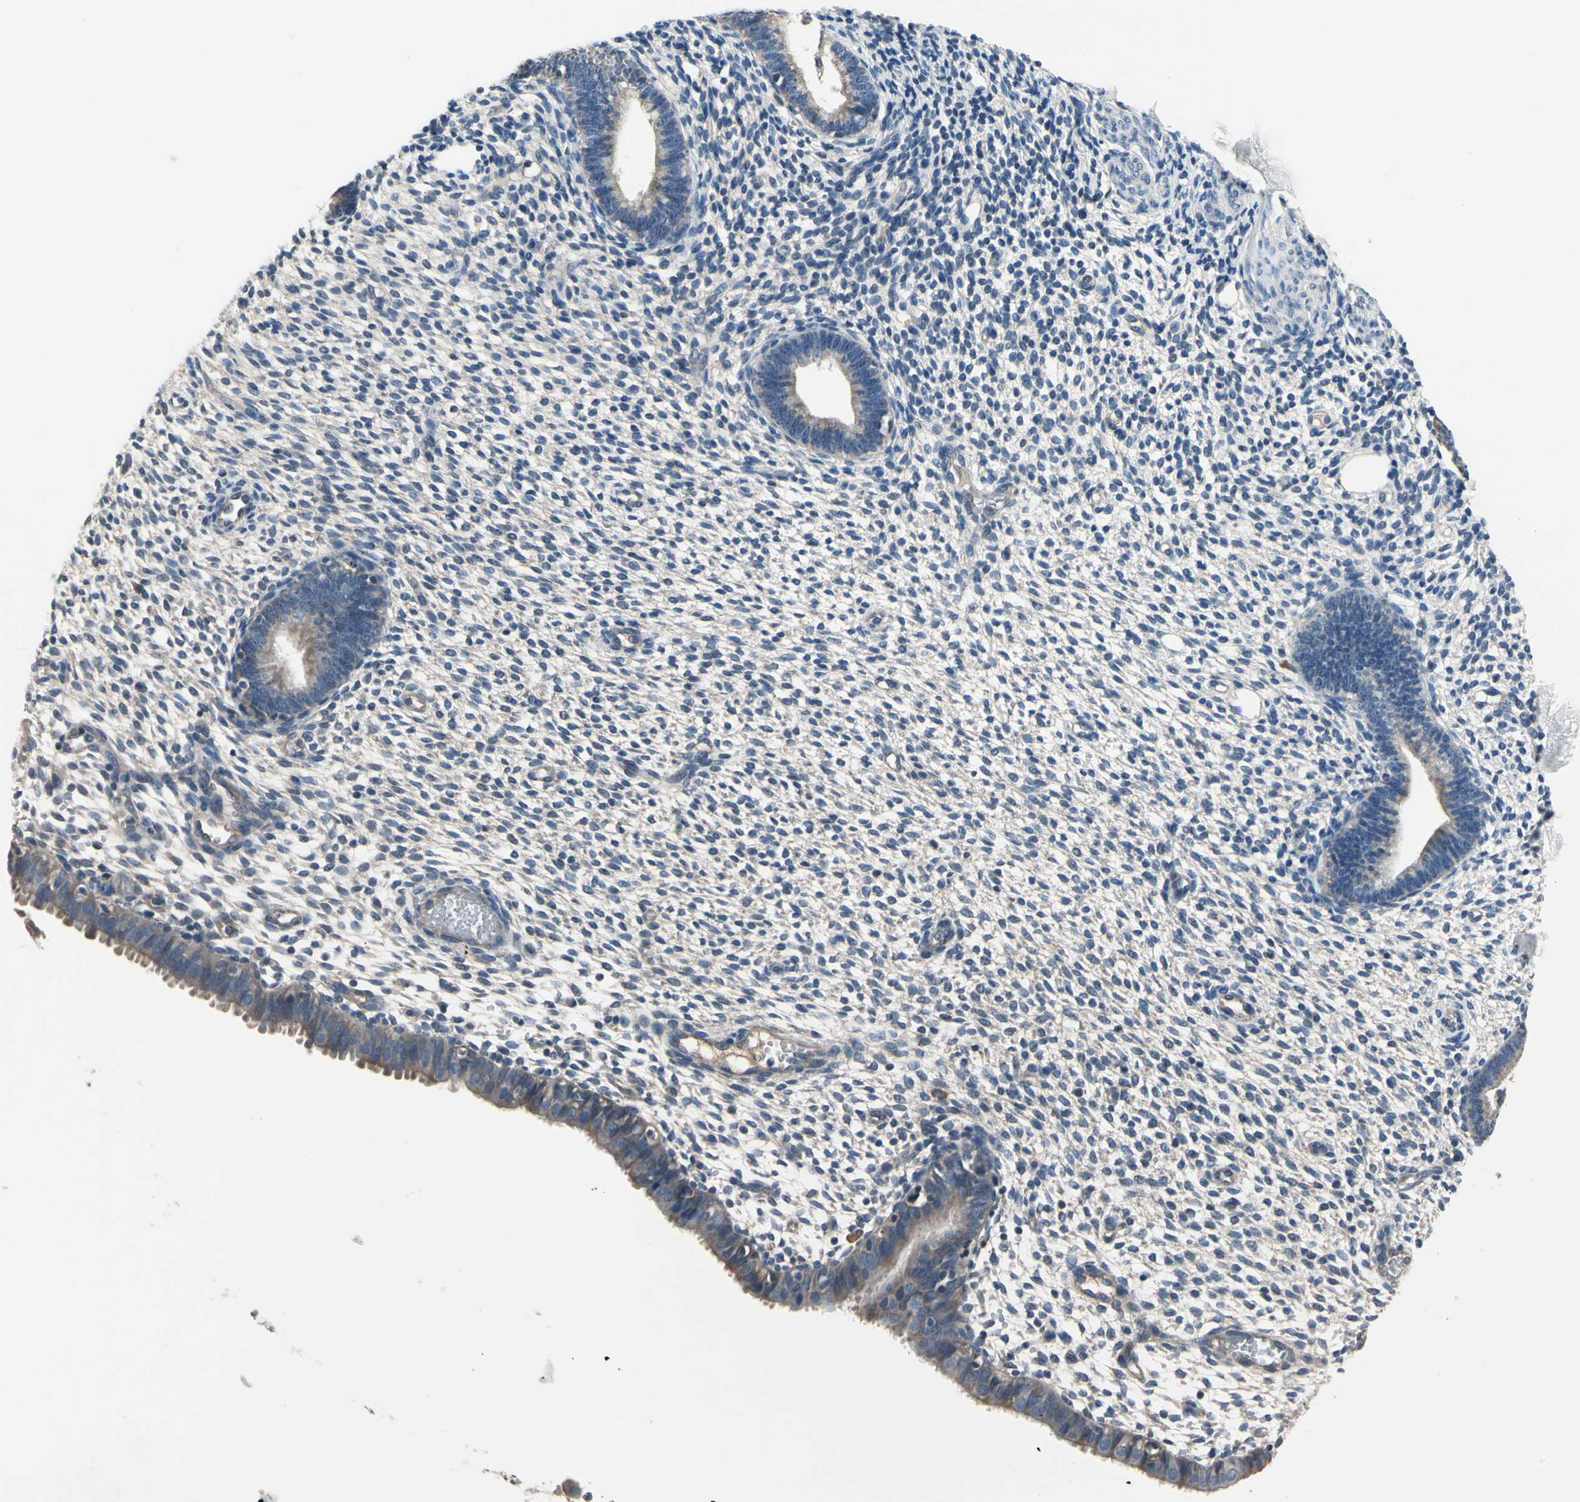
{"staining": {"intensity": "negative", "quantity": "none", "location": "none"}, "tissue": "endometrium", "cell_type": "Cells in endometrial stroma", "image_type": "normal", "snomed": [{"axis": "morphology", "description": "Normal tissue, NOS"}, {"axis": "topography", "description": "Endometrium"}], "caption": "IHC histopathology image of benign endometrium: endometrium stained with DAB (3,3'-diaminobenzidine) reveals no significant protein staining in cells in endometrial stroma.", "gene": "SELENOK", "patient": {"sex": "female", "age": 61}}